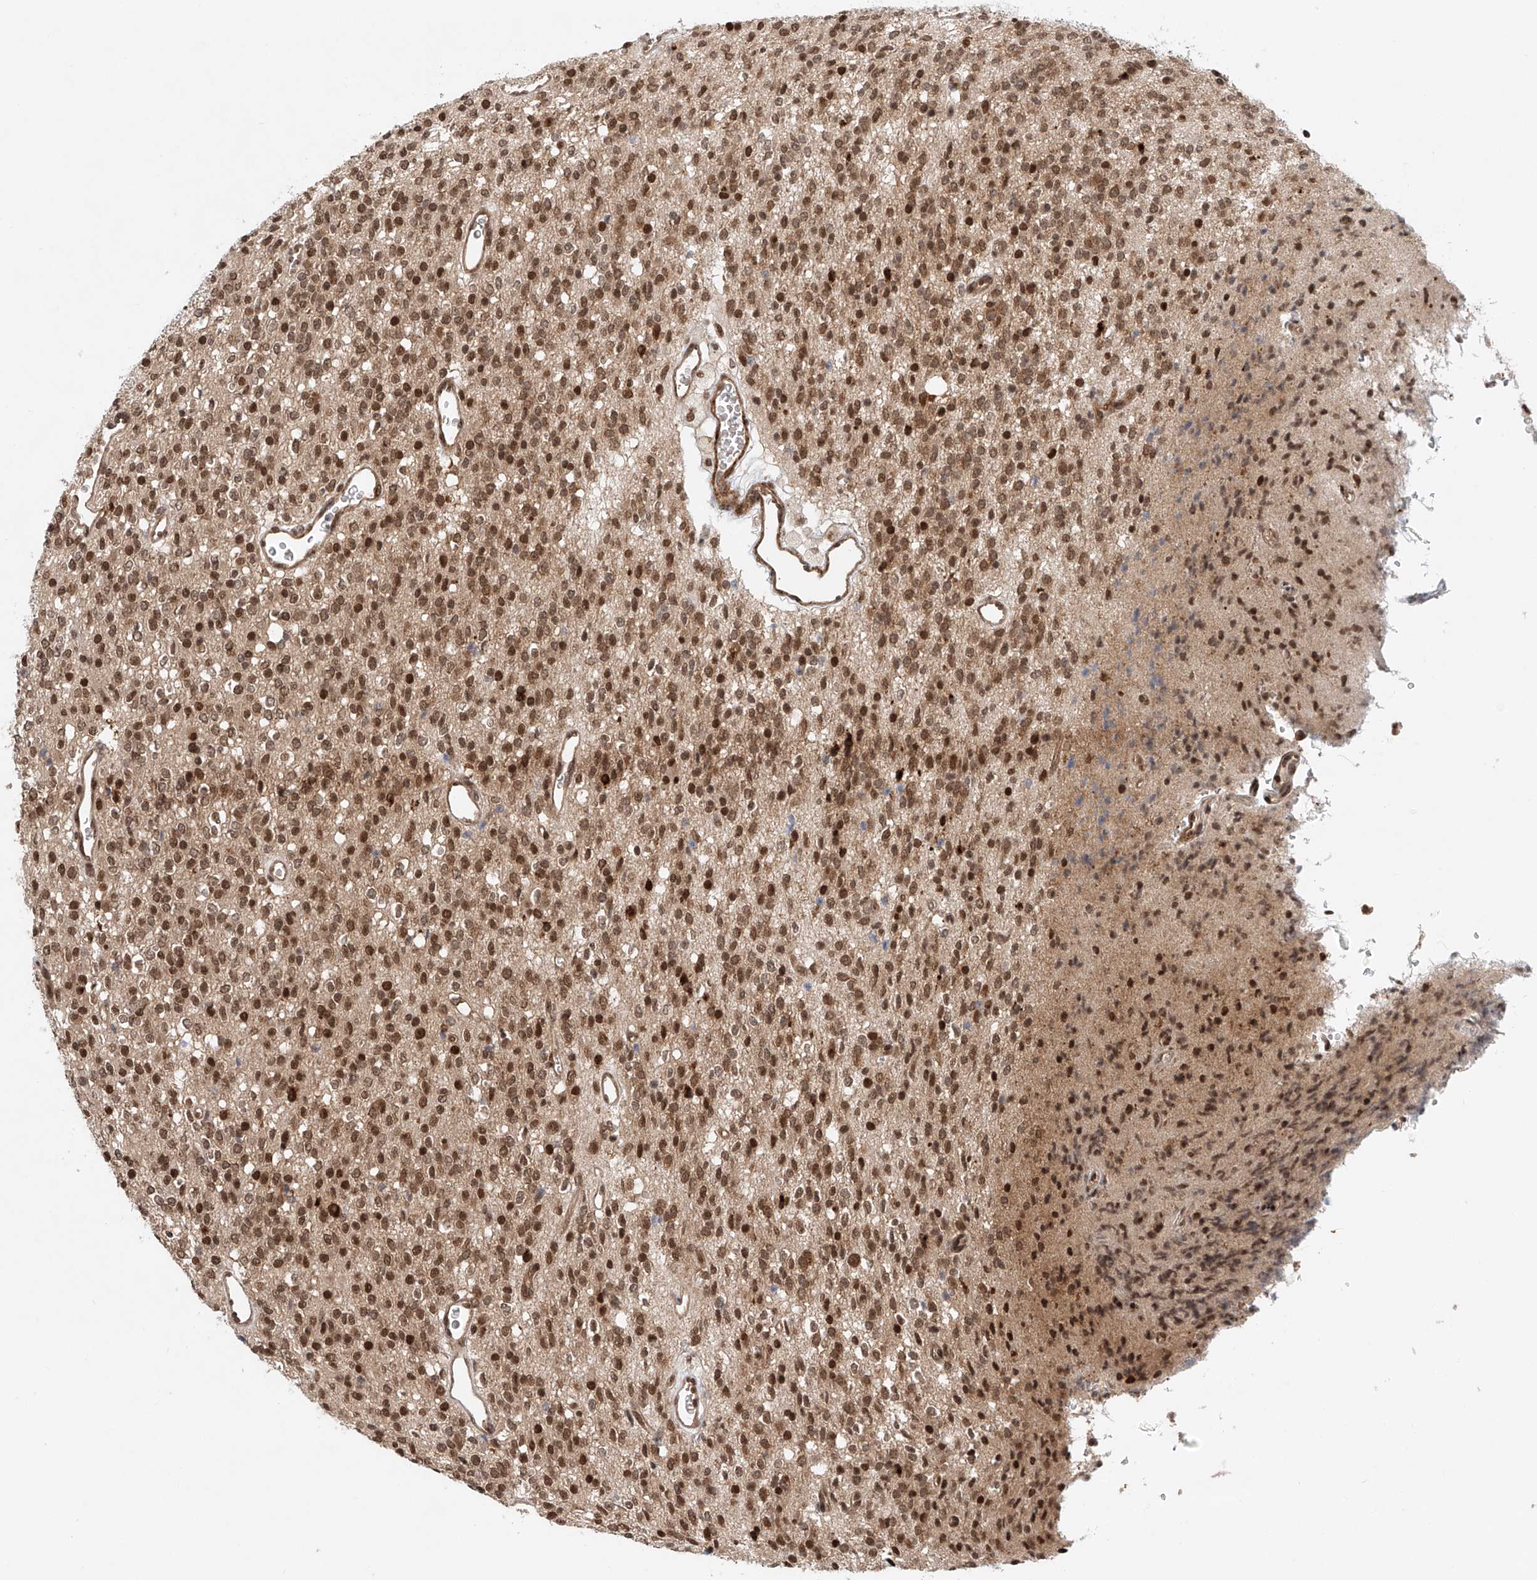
{"staining": {"intensity": "moderate", "quantity": ">75%", "location": "nuclear"}, "tissue": "glioma", "cell_type": "Tumor cells", "image_type": "cancer", "snomed": [{"axis": "morphology", "description": "Glioma, malignant, High grade"}, {"axis": "topography", "description": "Brain"}], "caption": "The immunohistochemical stain shows moderate nuclear staining in tumor cells of malignant glioma (high-grade) tissue.", "gene": "ZNF470", "patient": {"sex": "male", "age": 34}}